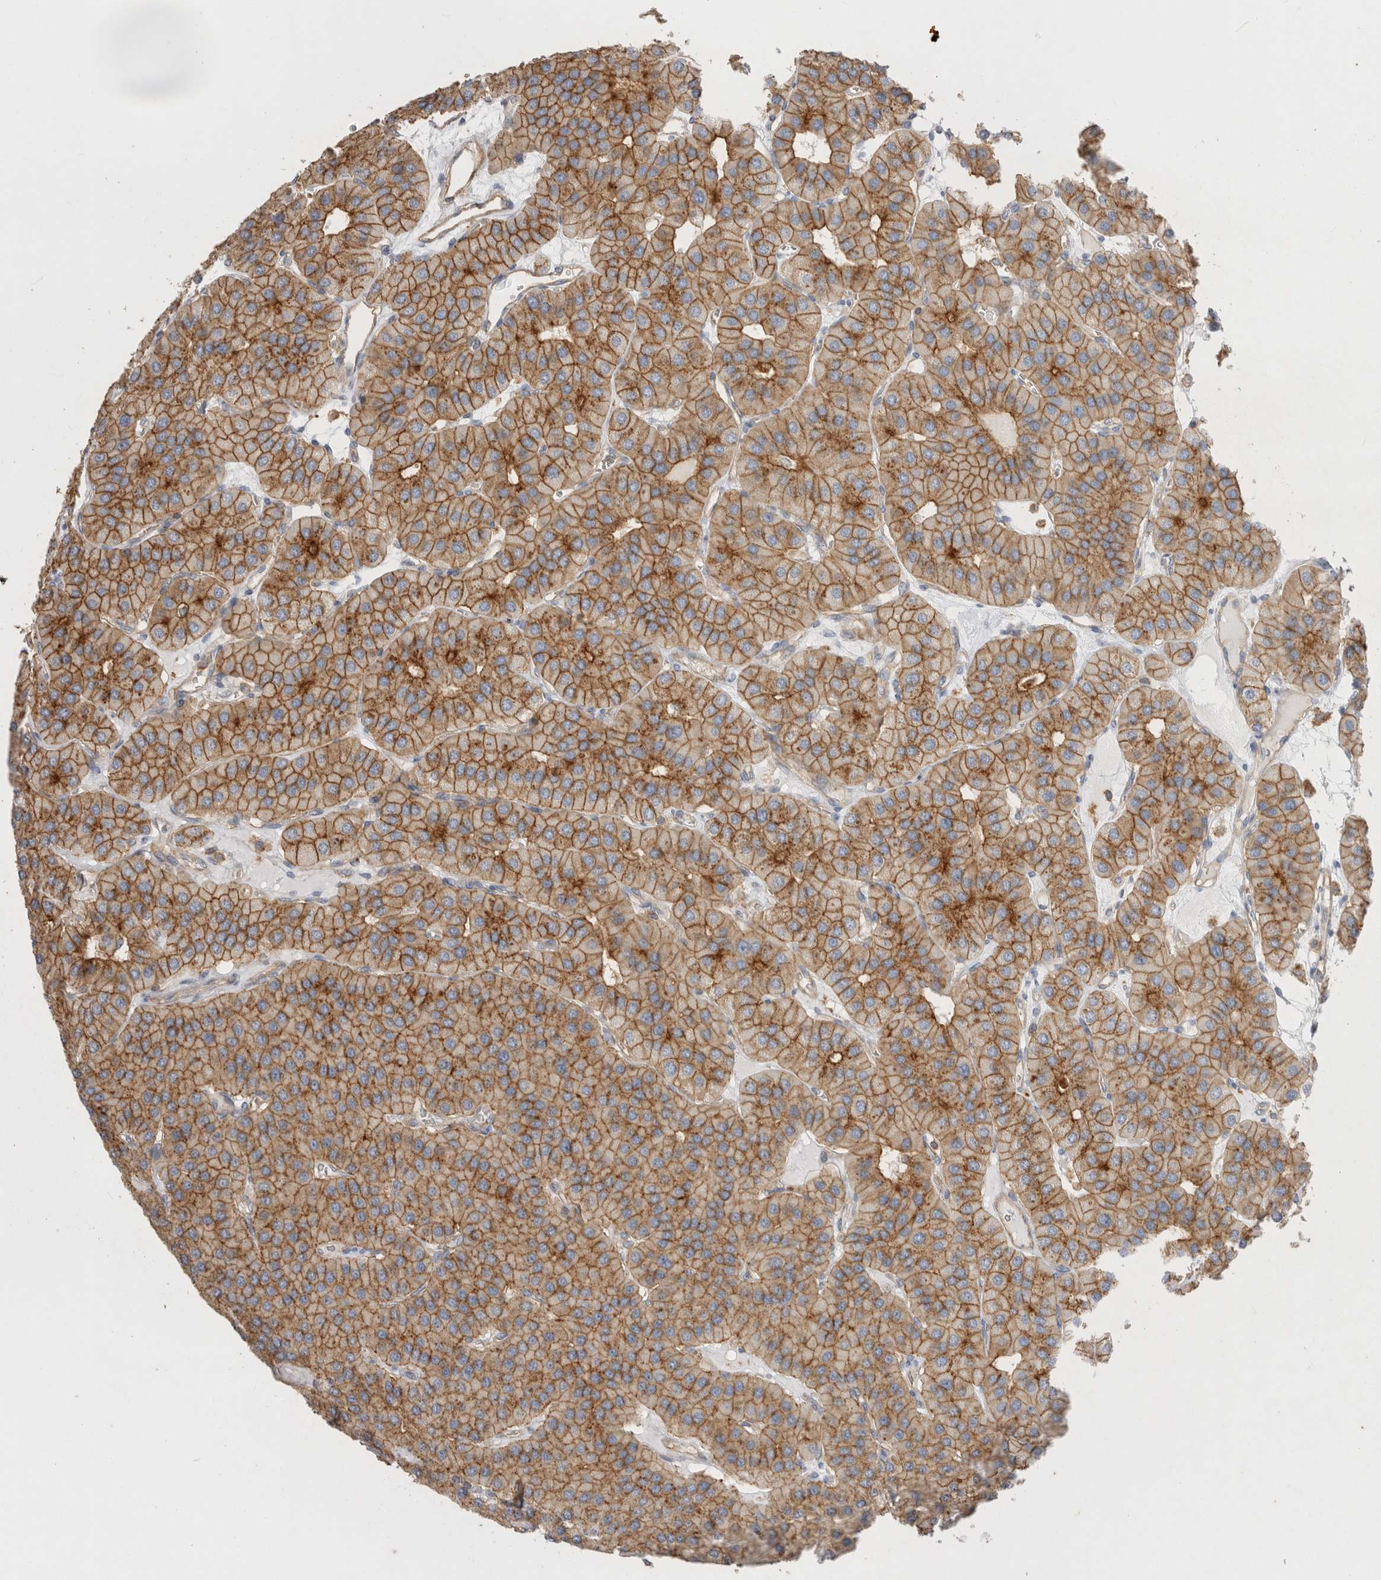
{"staining": {"intensity": "strong", "quantity": ">75%", "location": "cytoplasmic/membranous"}, "tissue": "parathyroid gland", "cell_type": "Glandular cells", "image_type": "normal", "snomed": [{"axis": "morphology", "description": "Normal tissue, NOS"}, {"axis": "morphology", "description": "Adenoma, NOS"}, {"axis": "topography", "description": "Parathyroid gland"}], "caption": "An IHC image of unremarkable tissue is shown. Protein staining in brown labels strong cytoplasmic/membranous positivity in parathyroid gland within glandular cells. Immunohistochemistry stains the protein of interest in brown and the nuclei are stained blue.", "gene": "CHMP6", "patient": {"sex": "female", "age": 86}}